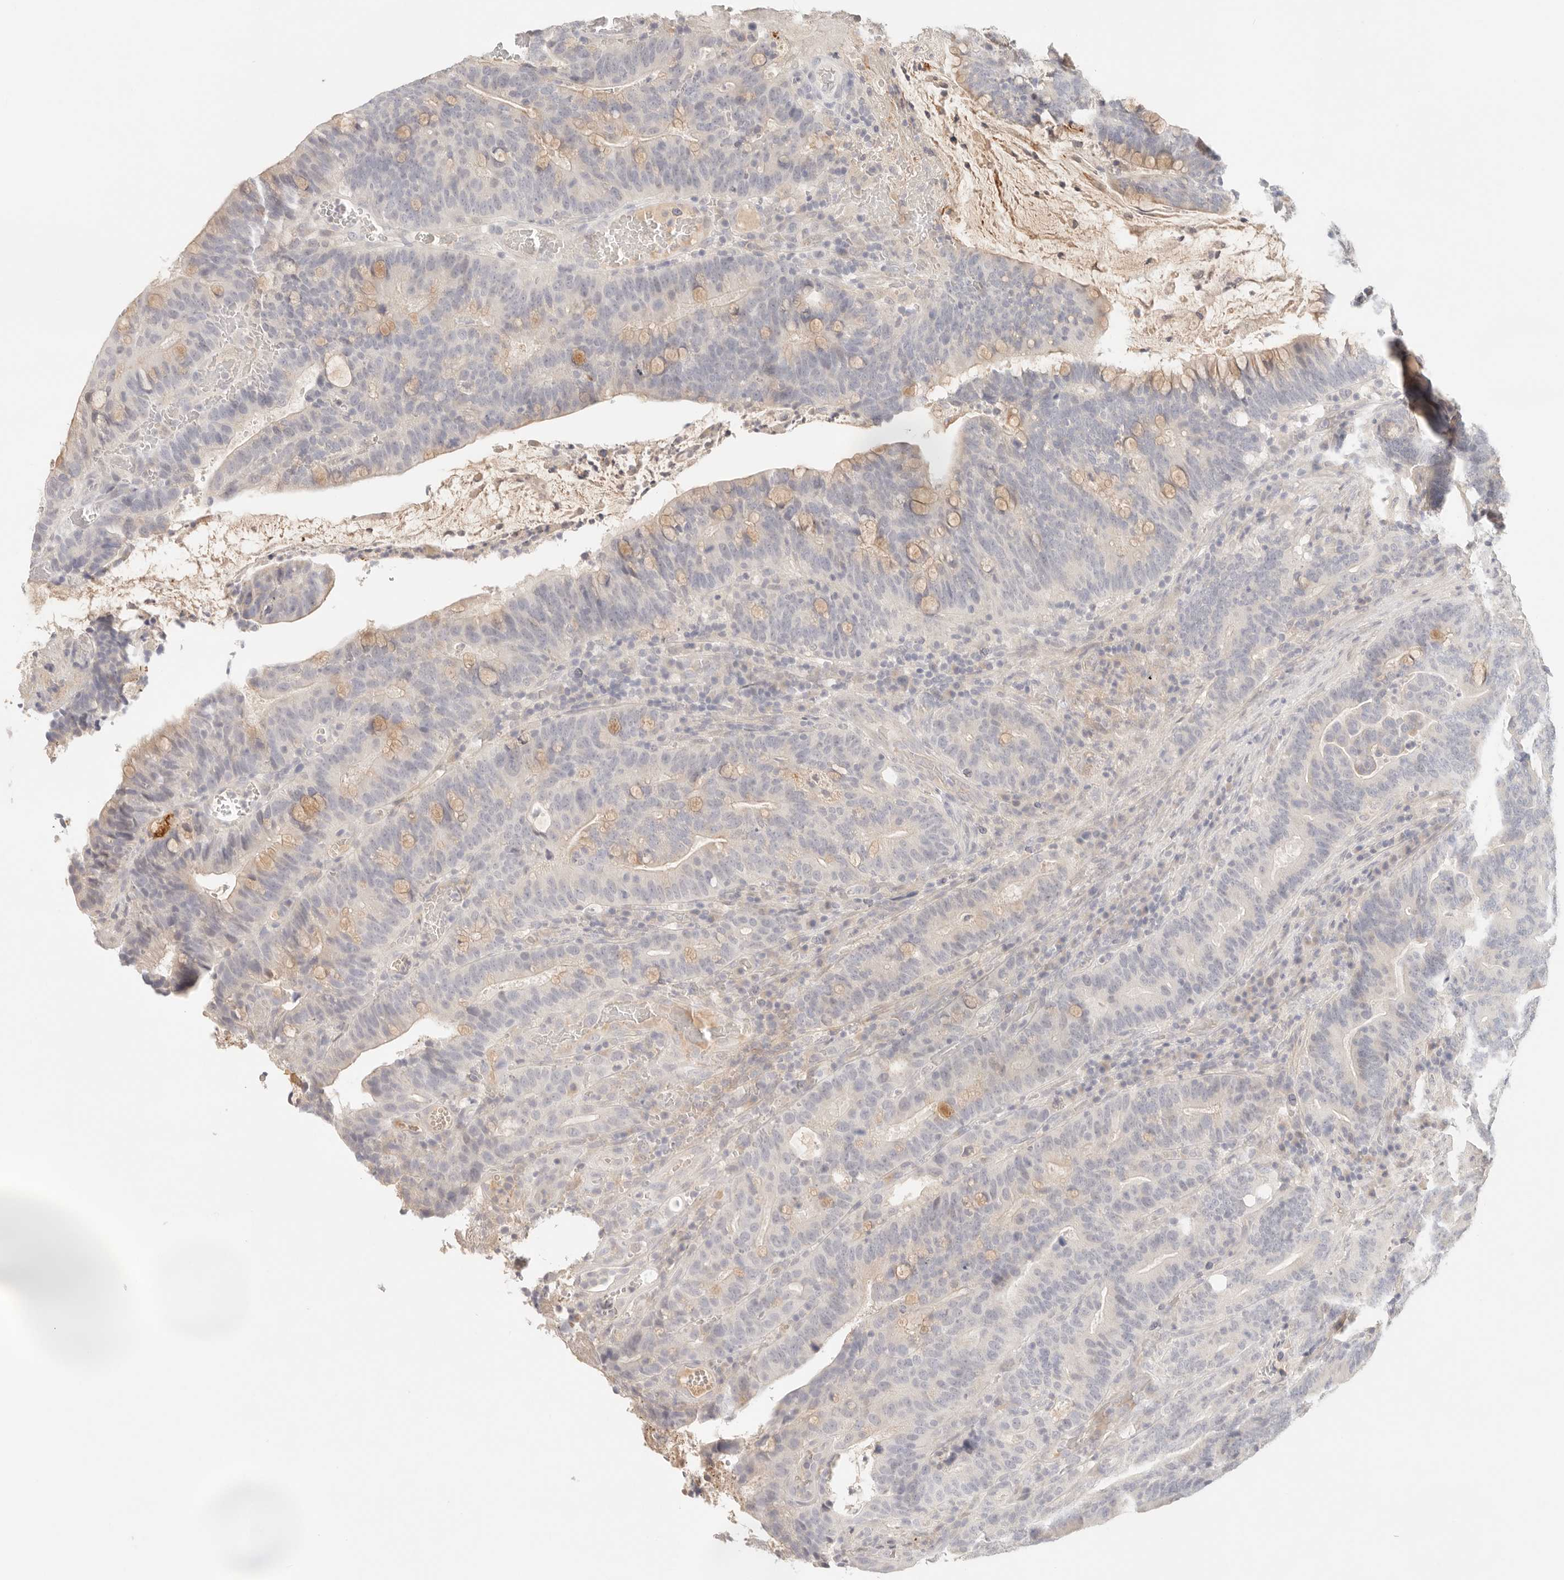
{"staining": {"intensity": "weak", "quantity": "<25%", "location": "cytoplasmic/membranous"}, "tissue": "colorectal cancer", "cell_type": "Tumor cells", "image_type": "cancer", "snomed": [{"axis": "morphology", "description": "Adenocarcinoma, NOS"}, {"axis": "topography", "description": "Colon"}], "caption": "DAB immunohistochemical staining of human colorectal cancer (adenocarcinoma) displays no significant staining in tumor cells. (DAB (3,3'-diaminobenzidine) immunohistochemistry (IHC) with hematoxylin counter stain).", "gene": "SPHK1", "patient": {"sex": "female", "age": 66}}